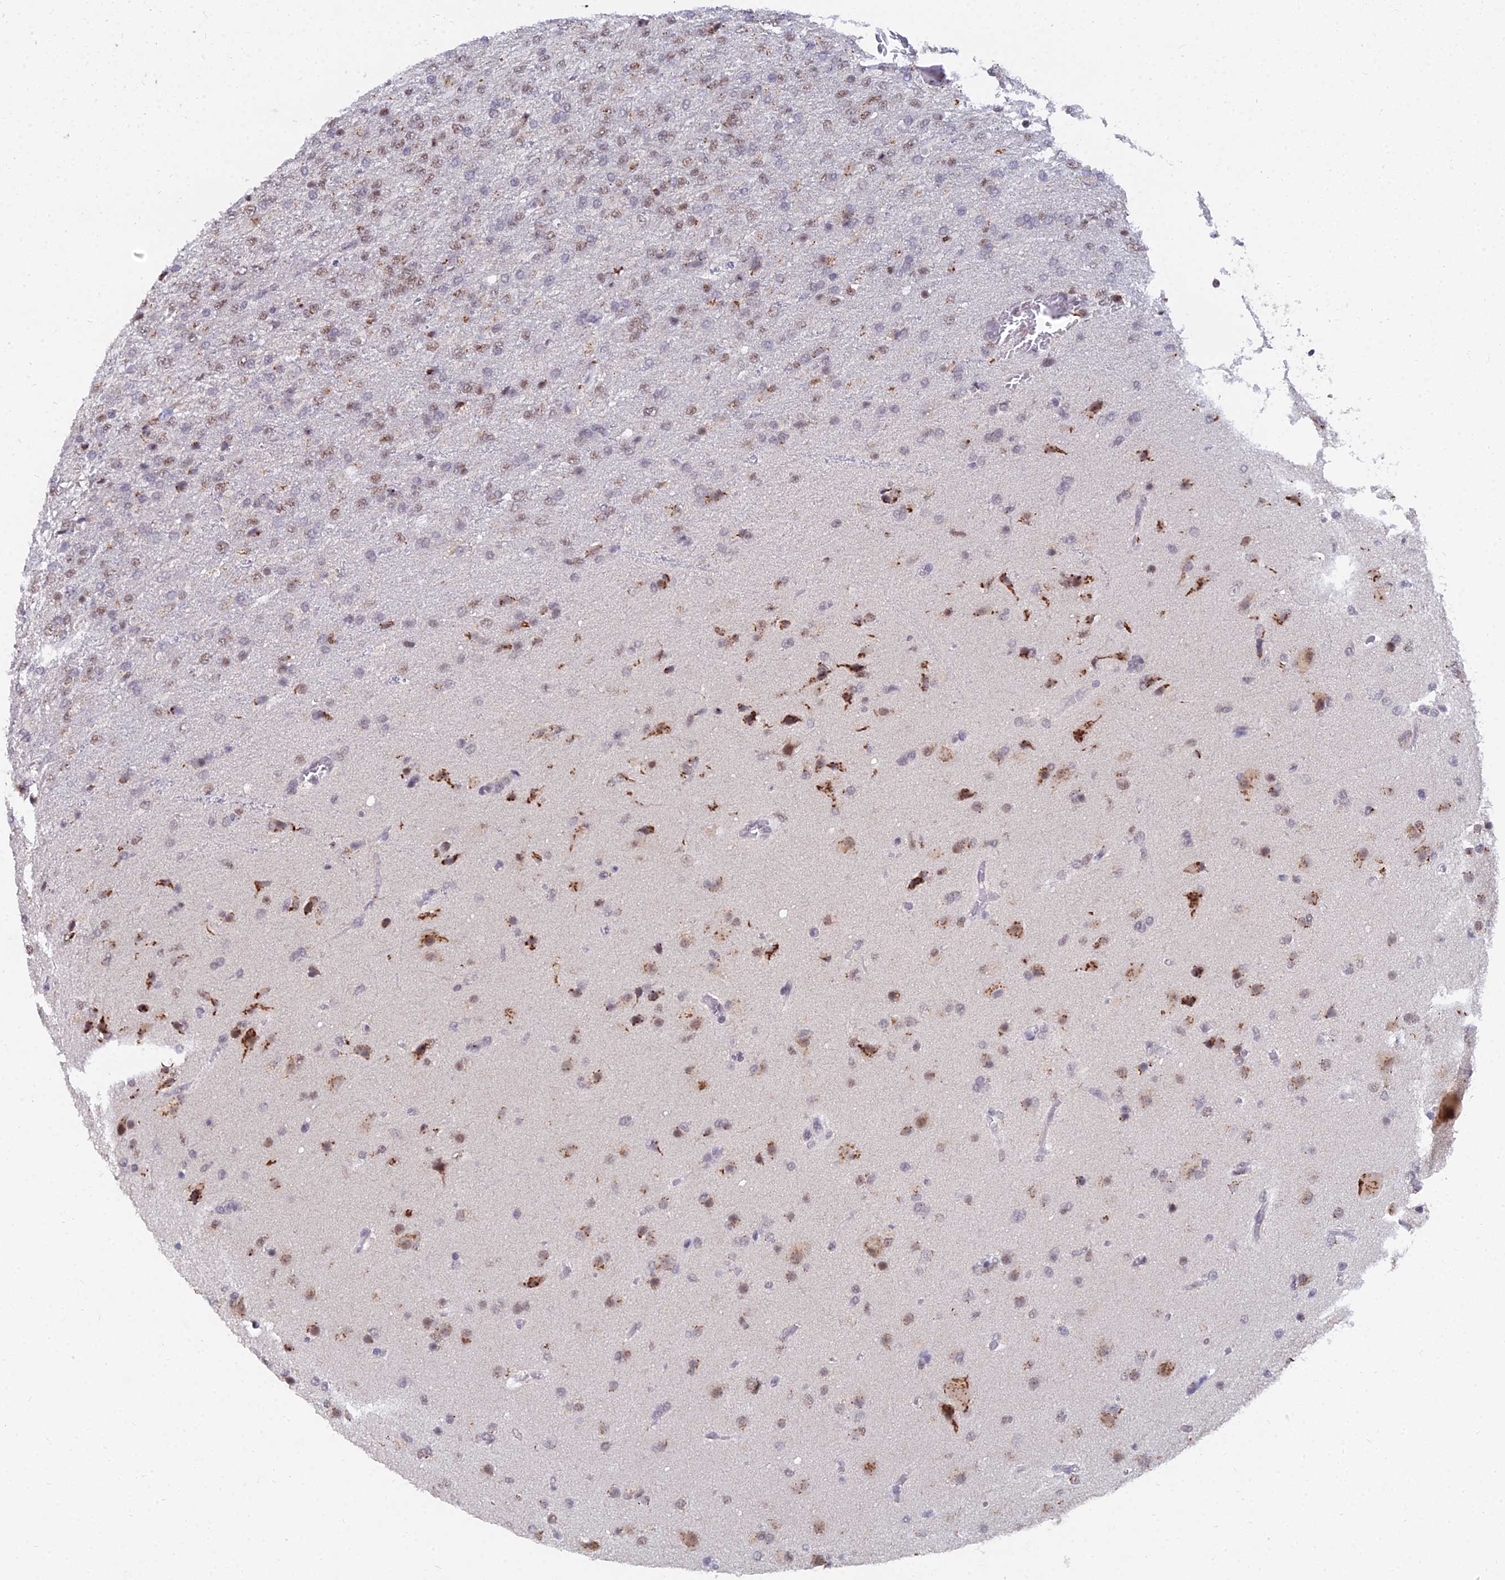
{"staining": {"intensity": "moderate", "quantity": "25%-75%", "location": "nuclear"}, "tissue": "glioma", "cell_type": "Tumor cells", "image_type": "cancer", "snomed": [{"axis": "morphology", "description": "Glioma, malignant, High grade"}, {"axis": "topography", "description": "Brain"}], "caption": "Immunohistochemical staining of human malignant glioma (high-grade) demonstrates medium levels of moderate nuclear positivity in approximately 25%-75% of tumor cells.", "gene": "THOC3", "patient": {"sex": "female", "age": 74}}